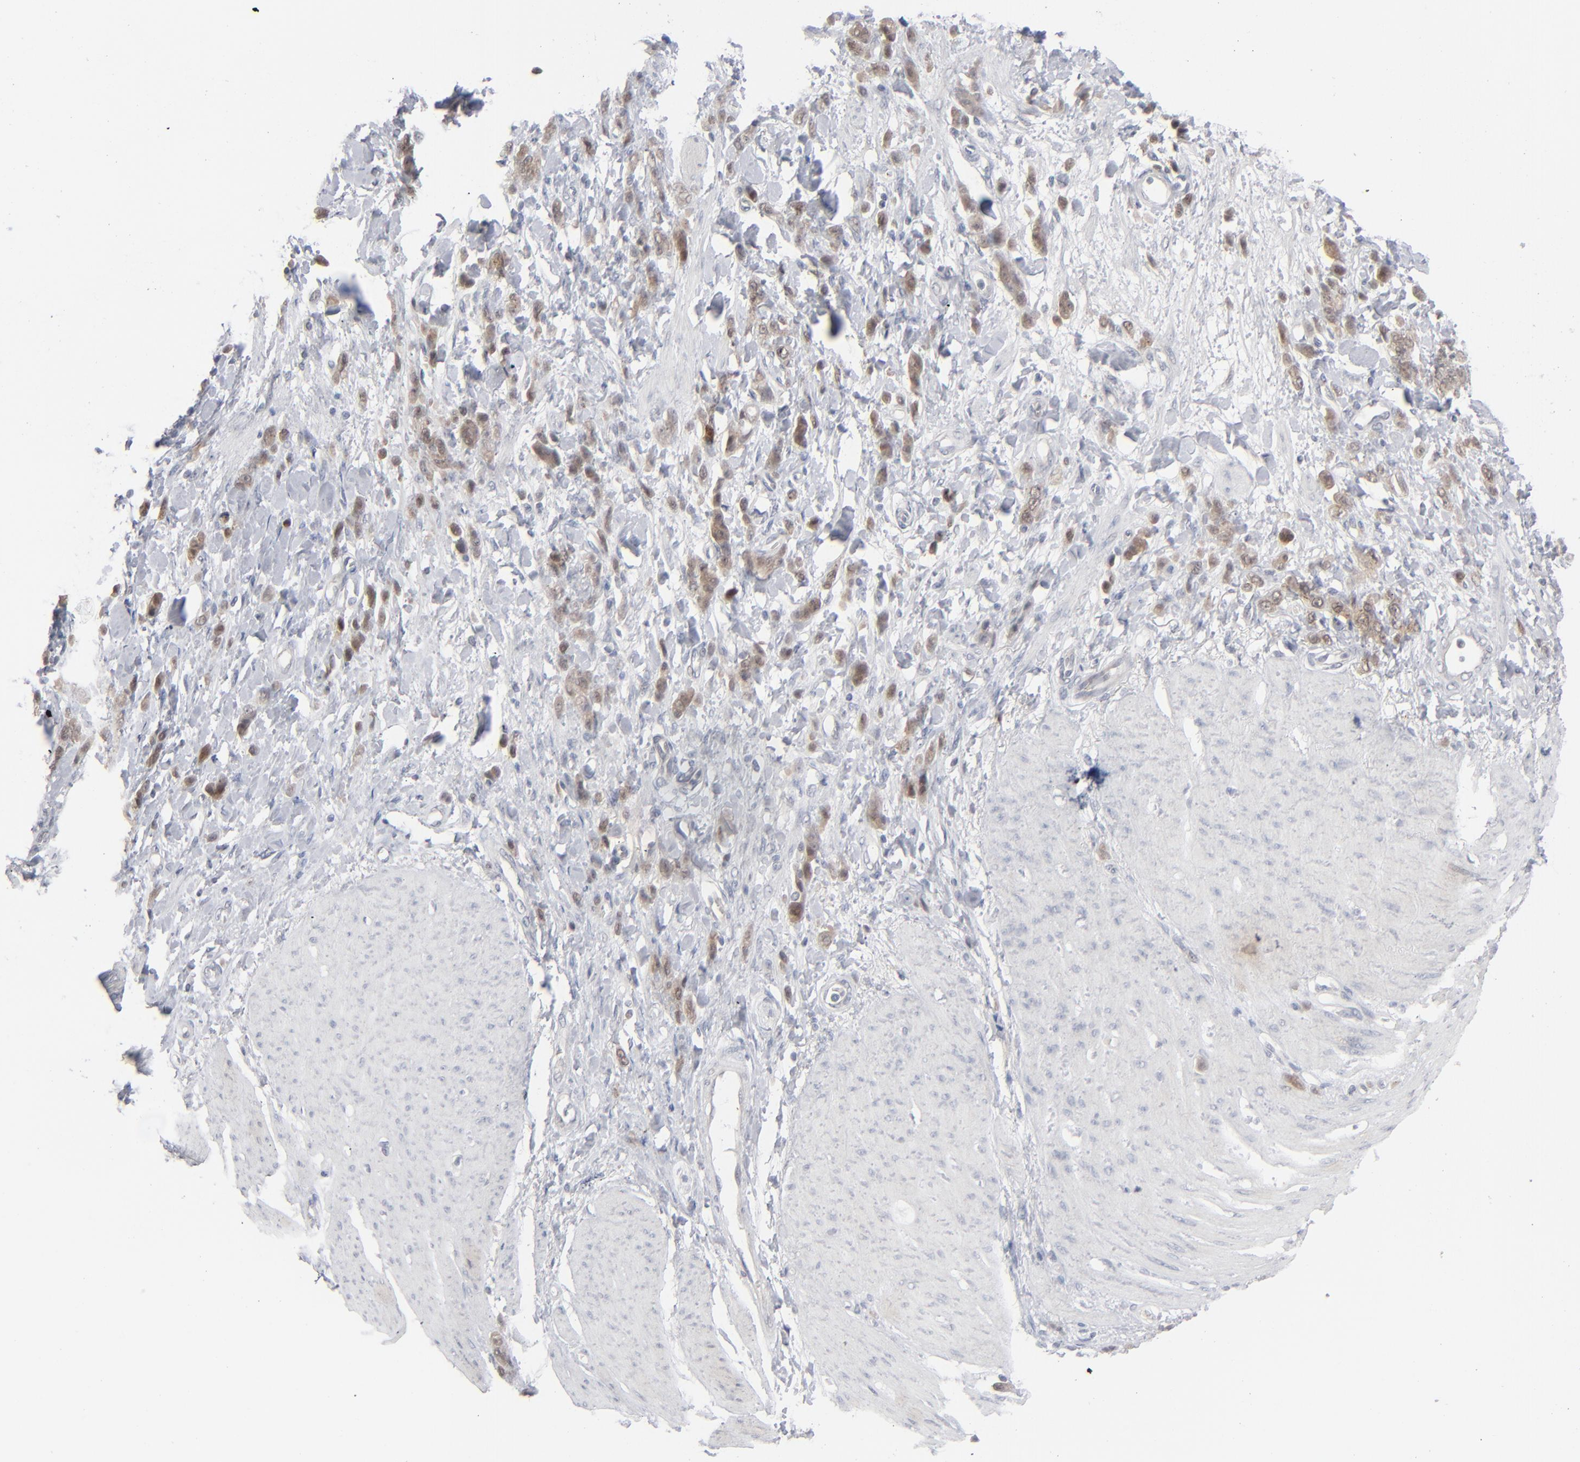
{"staining": {"intensity": "moderate", "quantity": ">75%", "location": "cytoplasmic/membranous"}, "tissue": "stomach cancer", "cell_type": "Tumor cells", "image_type": "cancer", "snomed": [{"axis": "morphology", "description": "Normal tissue, NOS"}, {"axis": "morphology", "description": "Adenocarcinoma, NOS"}, {"axis": "topography", "description": "Stomach"}], "caption": "Immunohistochemical staining of stomach adenocarcinoma displays medium levels of moderate cytoplasmic/membranous protein expression in about >75% of tumor cells. (DAB = brown stain, brightfield microscopy at high magnification).", "gene": "POF1B", "patient": {"sex": "male", "age": 82}}